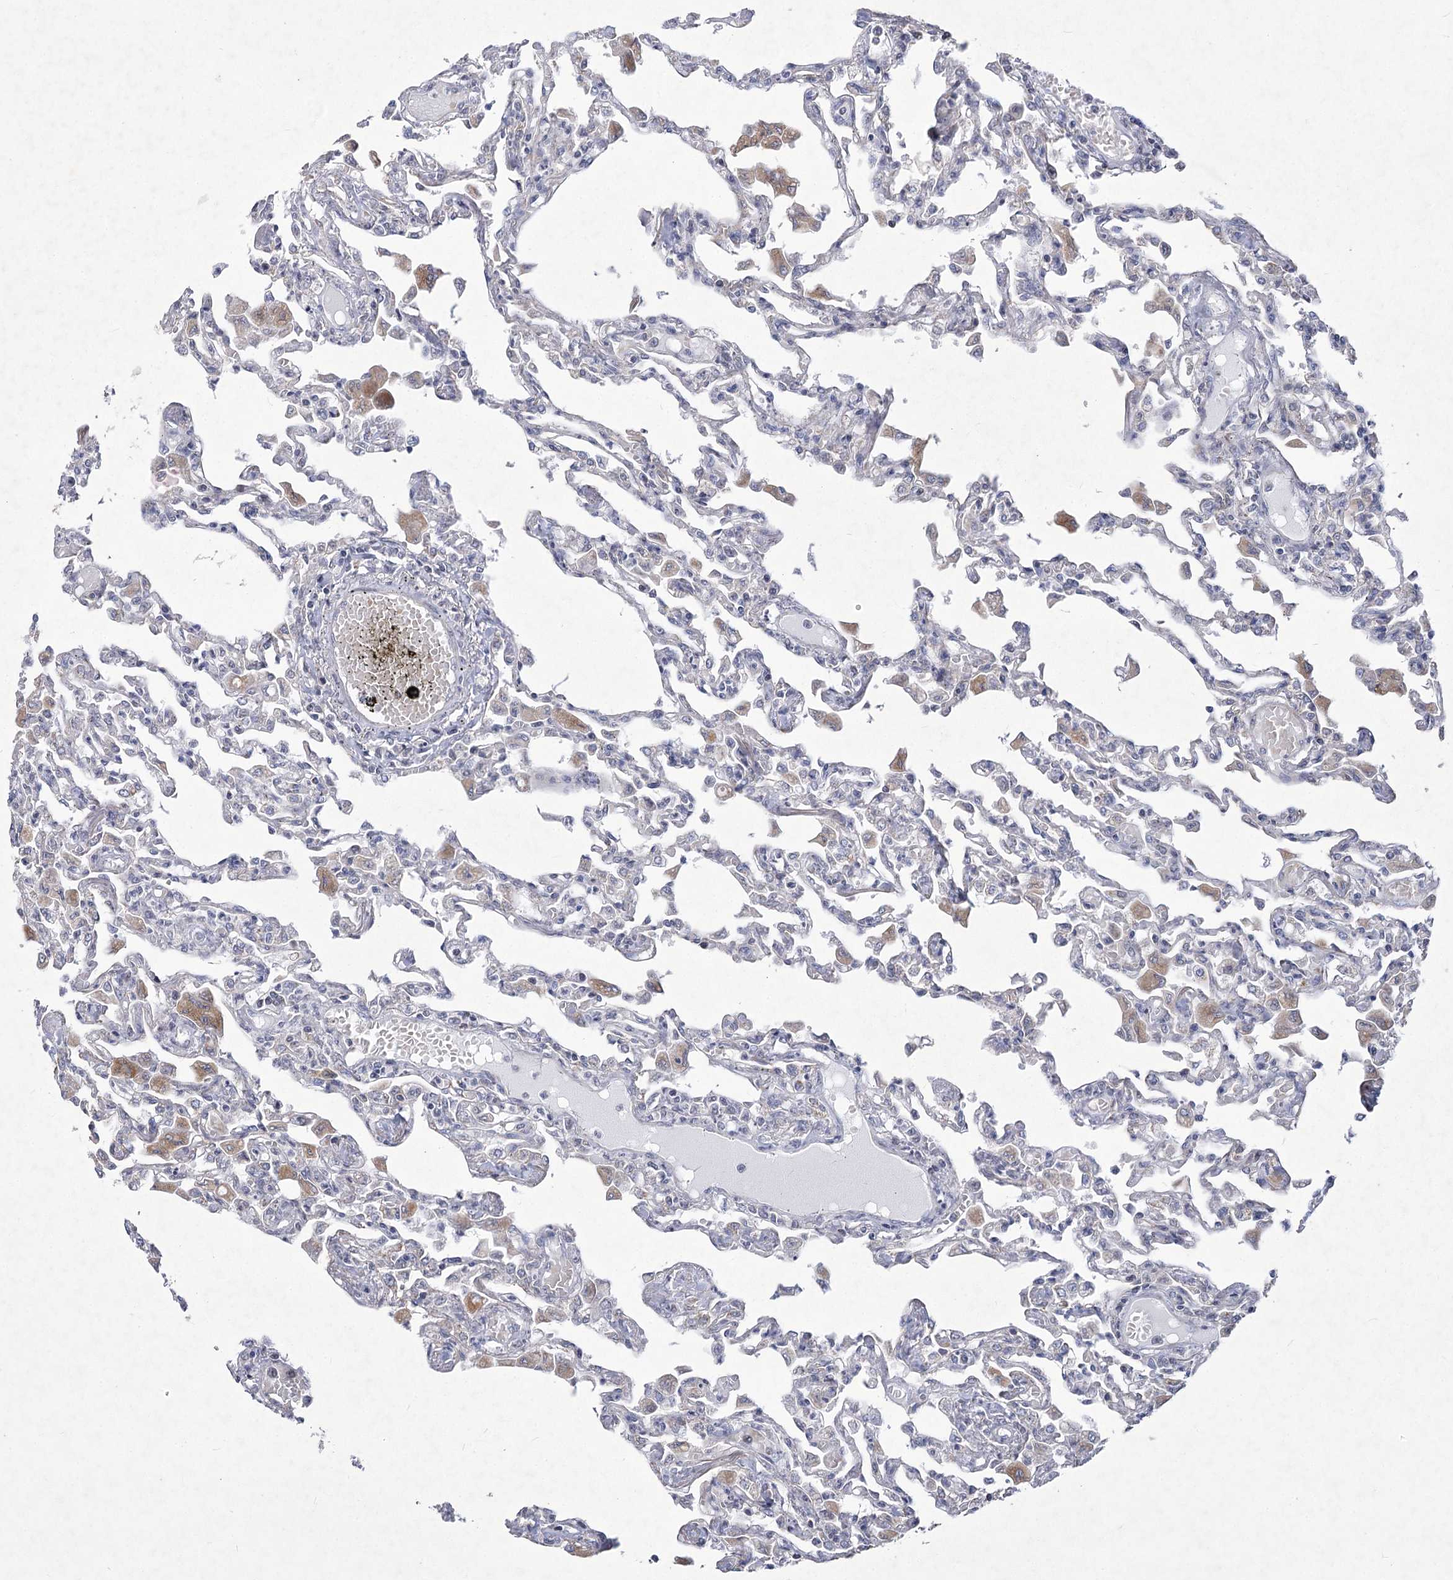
{"staining": {"intensity": "negative", "quantity": "none", "location": "none"}, "tissue": "lung", "cell_type": "Alveolar cells", "image_type": "normal", "snomed": [{"axis": "morphology", "description": "Normal tissue, NOS"}, {"axis": "topography", "description": "Bronchus"}, {"axis": "topography", "description": "Lung"}], "caption": "High magnification brightfield microscopy of unremarkable lung stained with DAB (3,3'-diaminobenzidine) (brown) and counterstained with hematoxylin (blue): alveolar cells show no significant expression. (DAB immunohistochemistry (IHC) with hematoxylin counter stain).", "gene": "PDHB", "patient": {"sex": "female", "age": 49}}